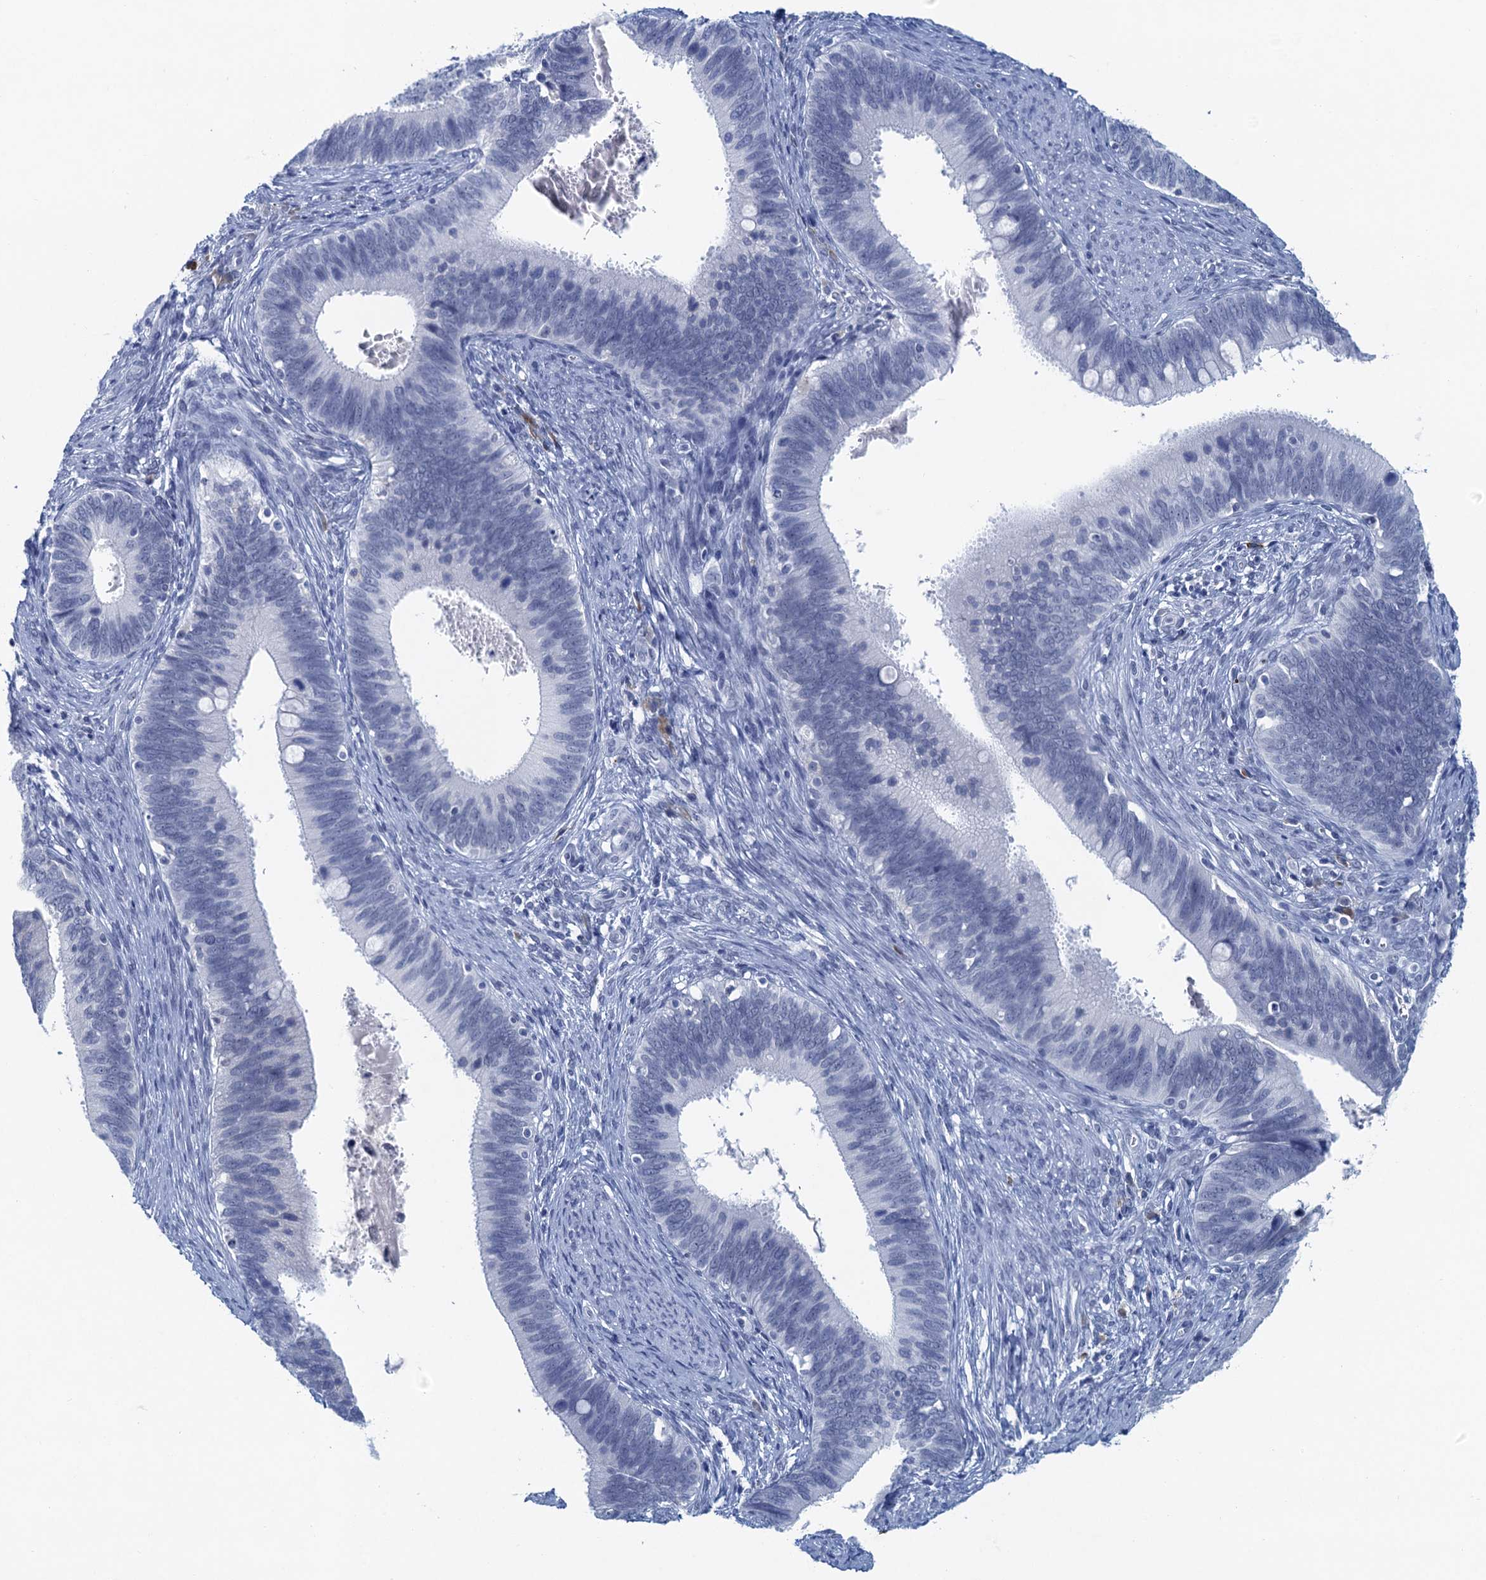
{"staining": {"intensity": "negative", "quantity": "none", "location": "none"}, "tissue": "cervical cancer", "cell_type": "Tumor cells", "image_type": "cancer", "snomed": [{"axis": "morphology", "description": "Adenocarcinoma, NOS"}, {"axis": "topography", "description": "Cervix"}], "caption": "Immunohistochemistry (IHC) image of neoplastic tissue: human cervical adenocarcinoma stained with DAB (3,3'-diaminobenzidine) reveals no significant protein expression in tumor cells.", "gene": "HAPSTR1", "patient": {"sex": "female", "age": 42}}